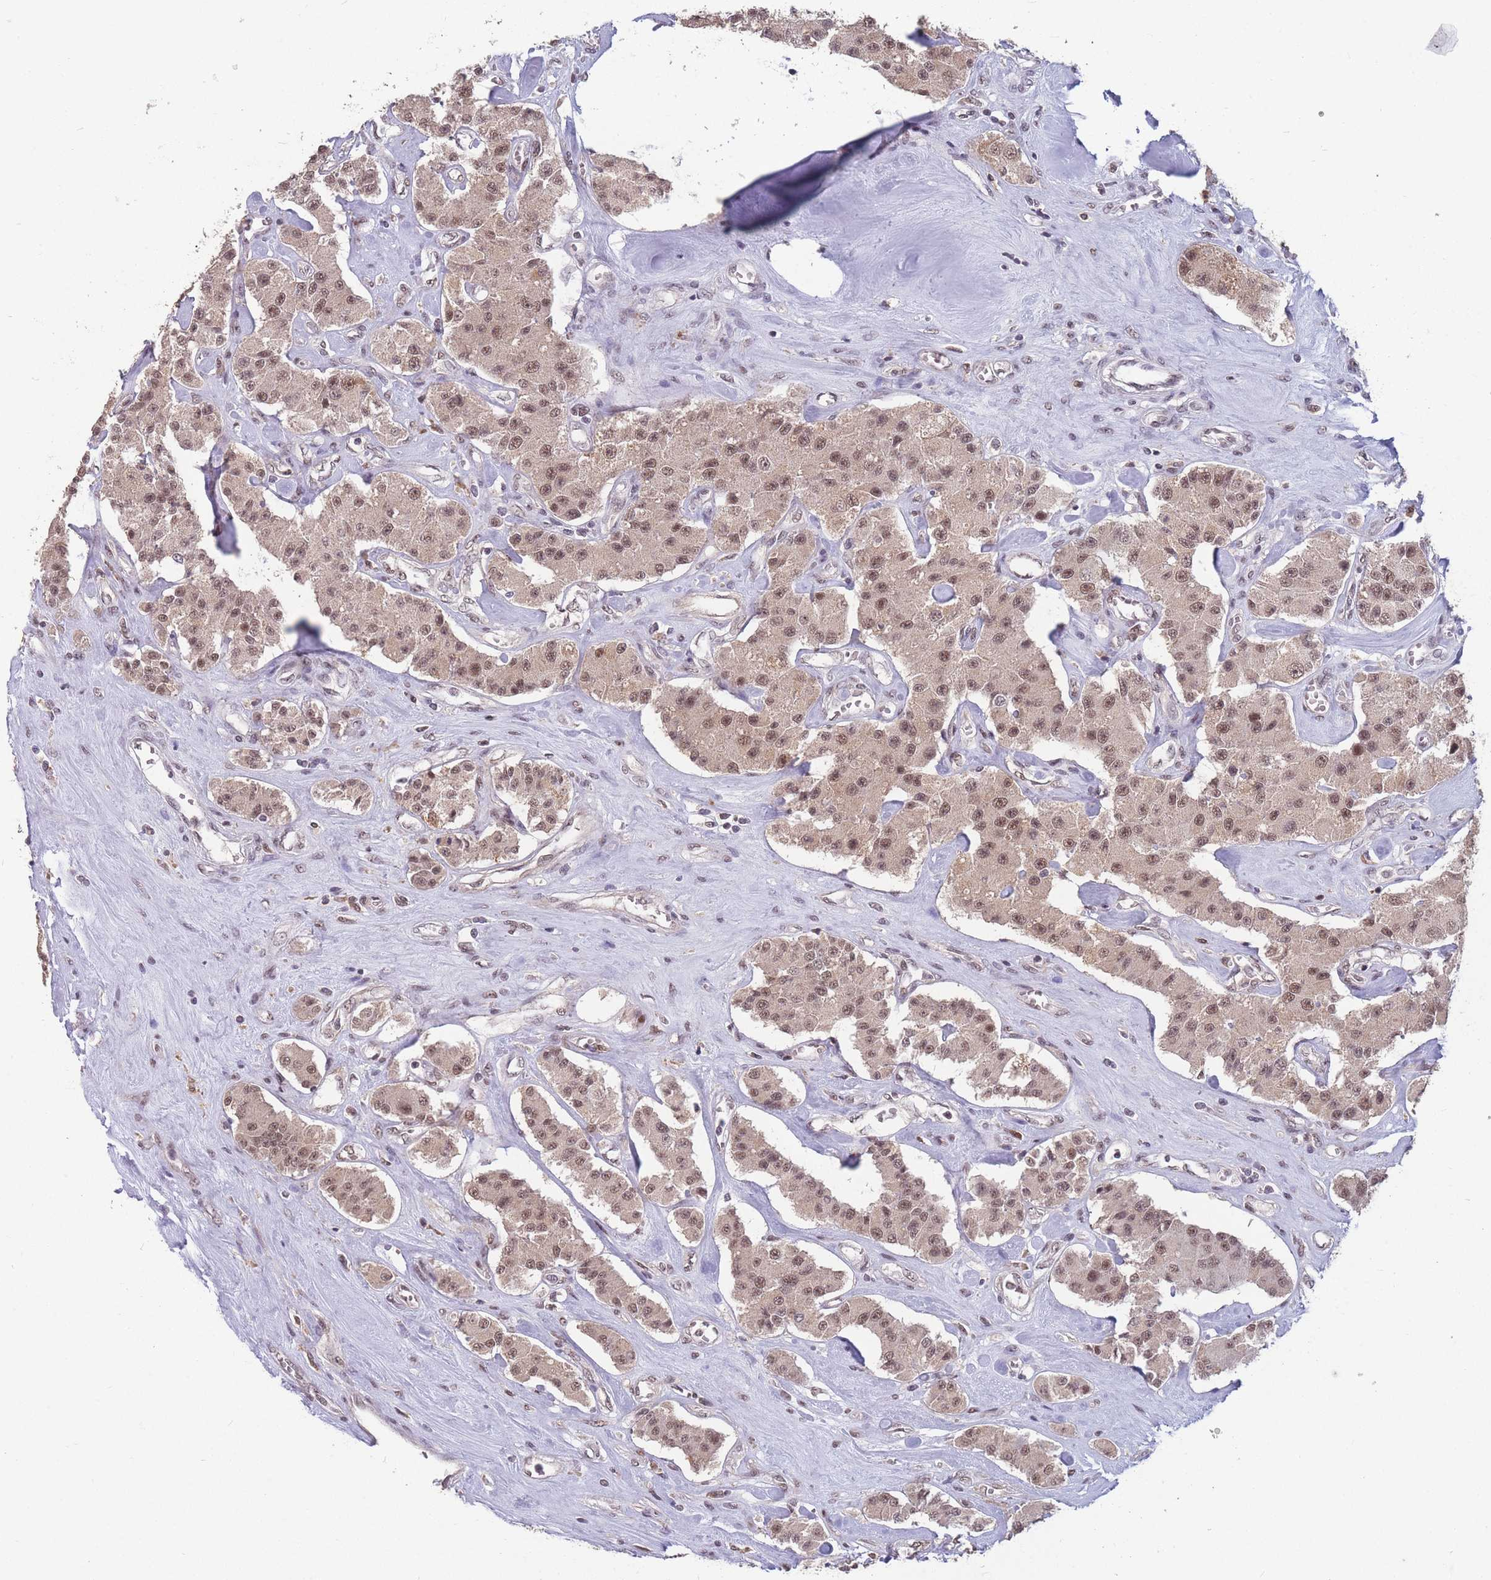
{"staining": {"intensity": "moderate", "quantity": ">75%", "location": "nuclear"}, "tissue": "carcinoid", "cell_type": "Tumor cells", "image_type": "cancer", "snomed": [{"axis": "morphology", "description": "Carcinoid, malignant, NOS"}, {"axis": "topography", "description": "Pancreas"}], "caption": "Carcinoid (malignant) stained for a protein demonstrates moderate nuclear positivity in tumor cells.", "gene": "SNRPA1", "patient": {"sex": "male", "age": 41}}